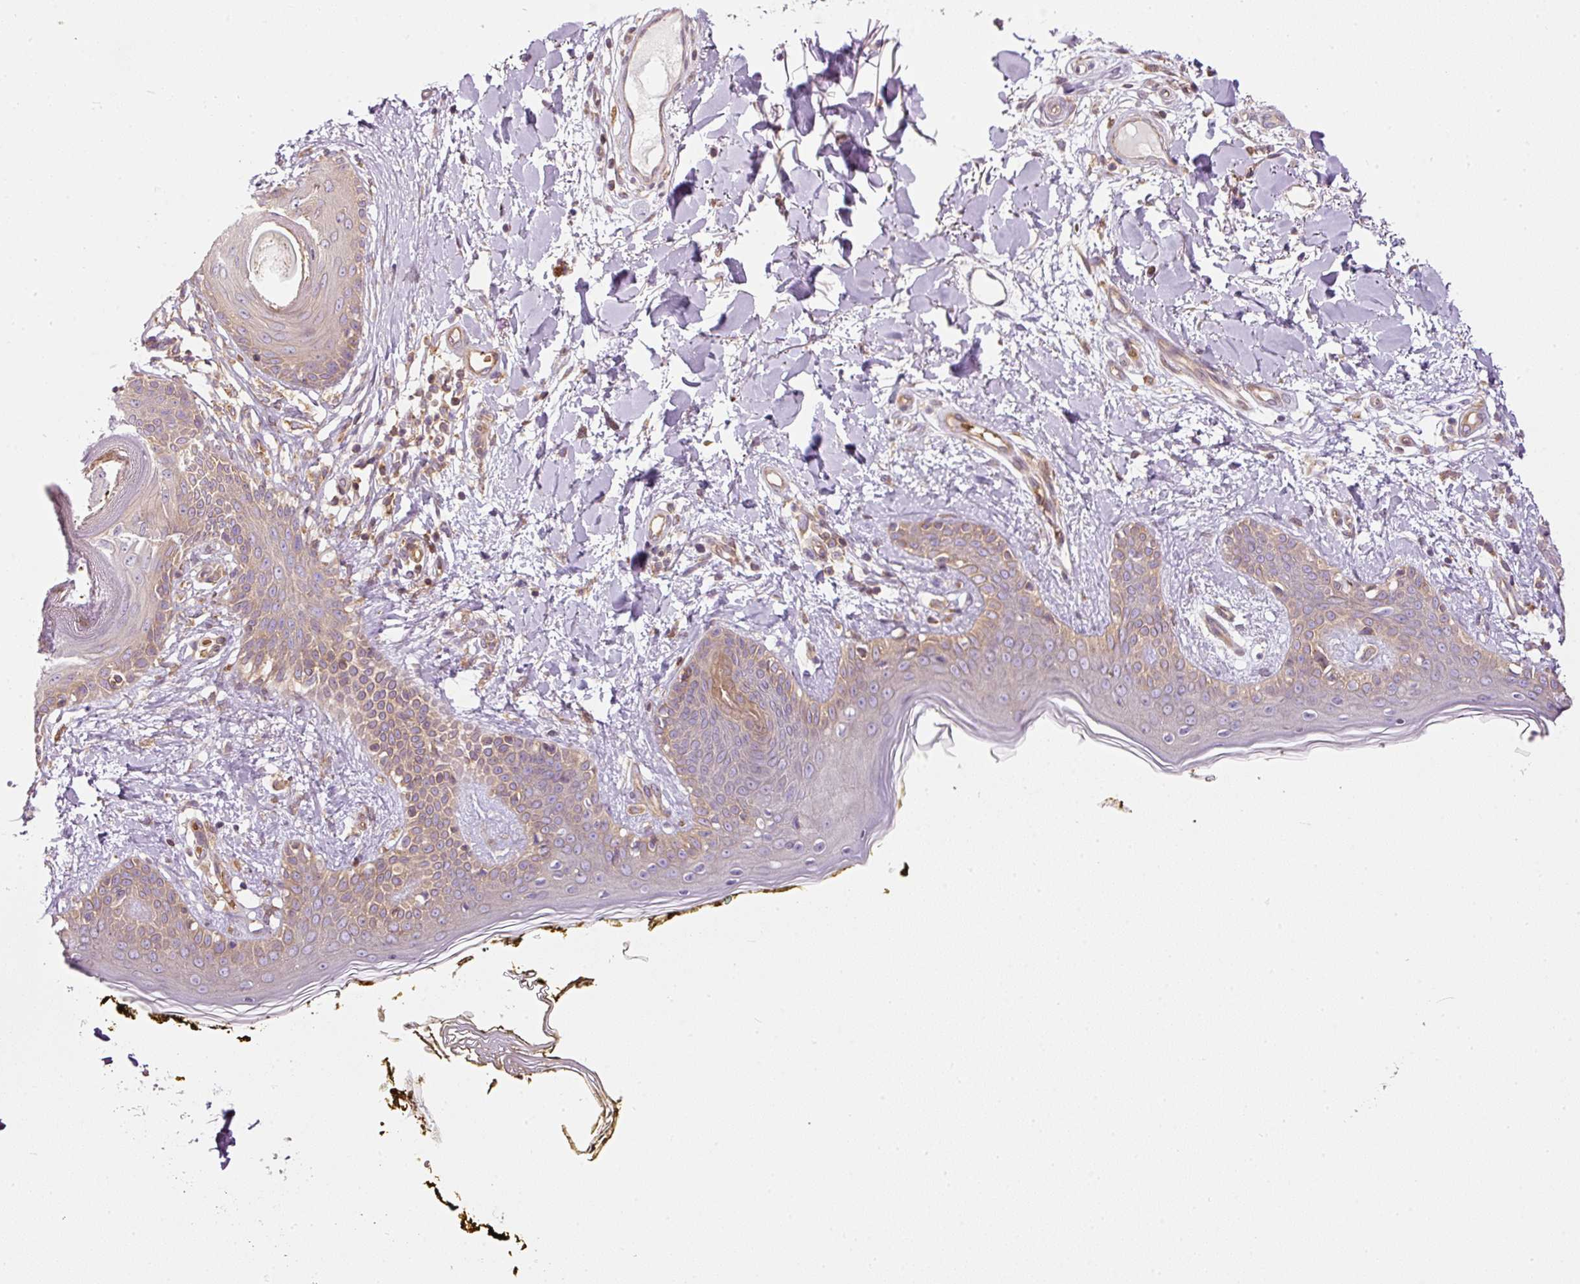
{"staining": {"intensity": "moderate", "quantity": "<25%", "location": "cytoplasmic/membranous"}, "tissue": "skin", "cell_type": "Fibroblasts", "image_type": "normal", "snomed": [{"axis": "morphology", "description": "Normal tissue, NOS"}, {"axis": "topography", "description": "Skin"}], "caption": "This is a histology image of immunohistochemistry (IHC) staining of benign skin, which shows moderate positivity in the cytoplasmic/membranous of fibroblasts.", "gene": "TBC1D2B", "patient": {"sex": "female", "age": 34}}